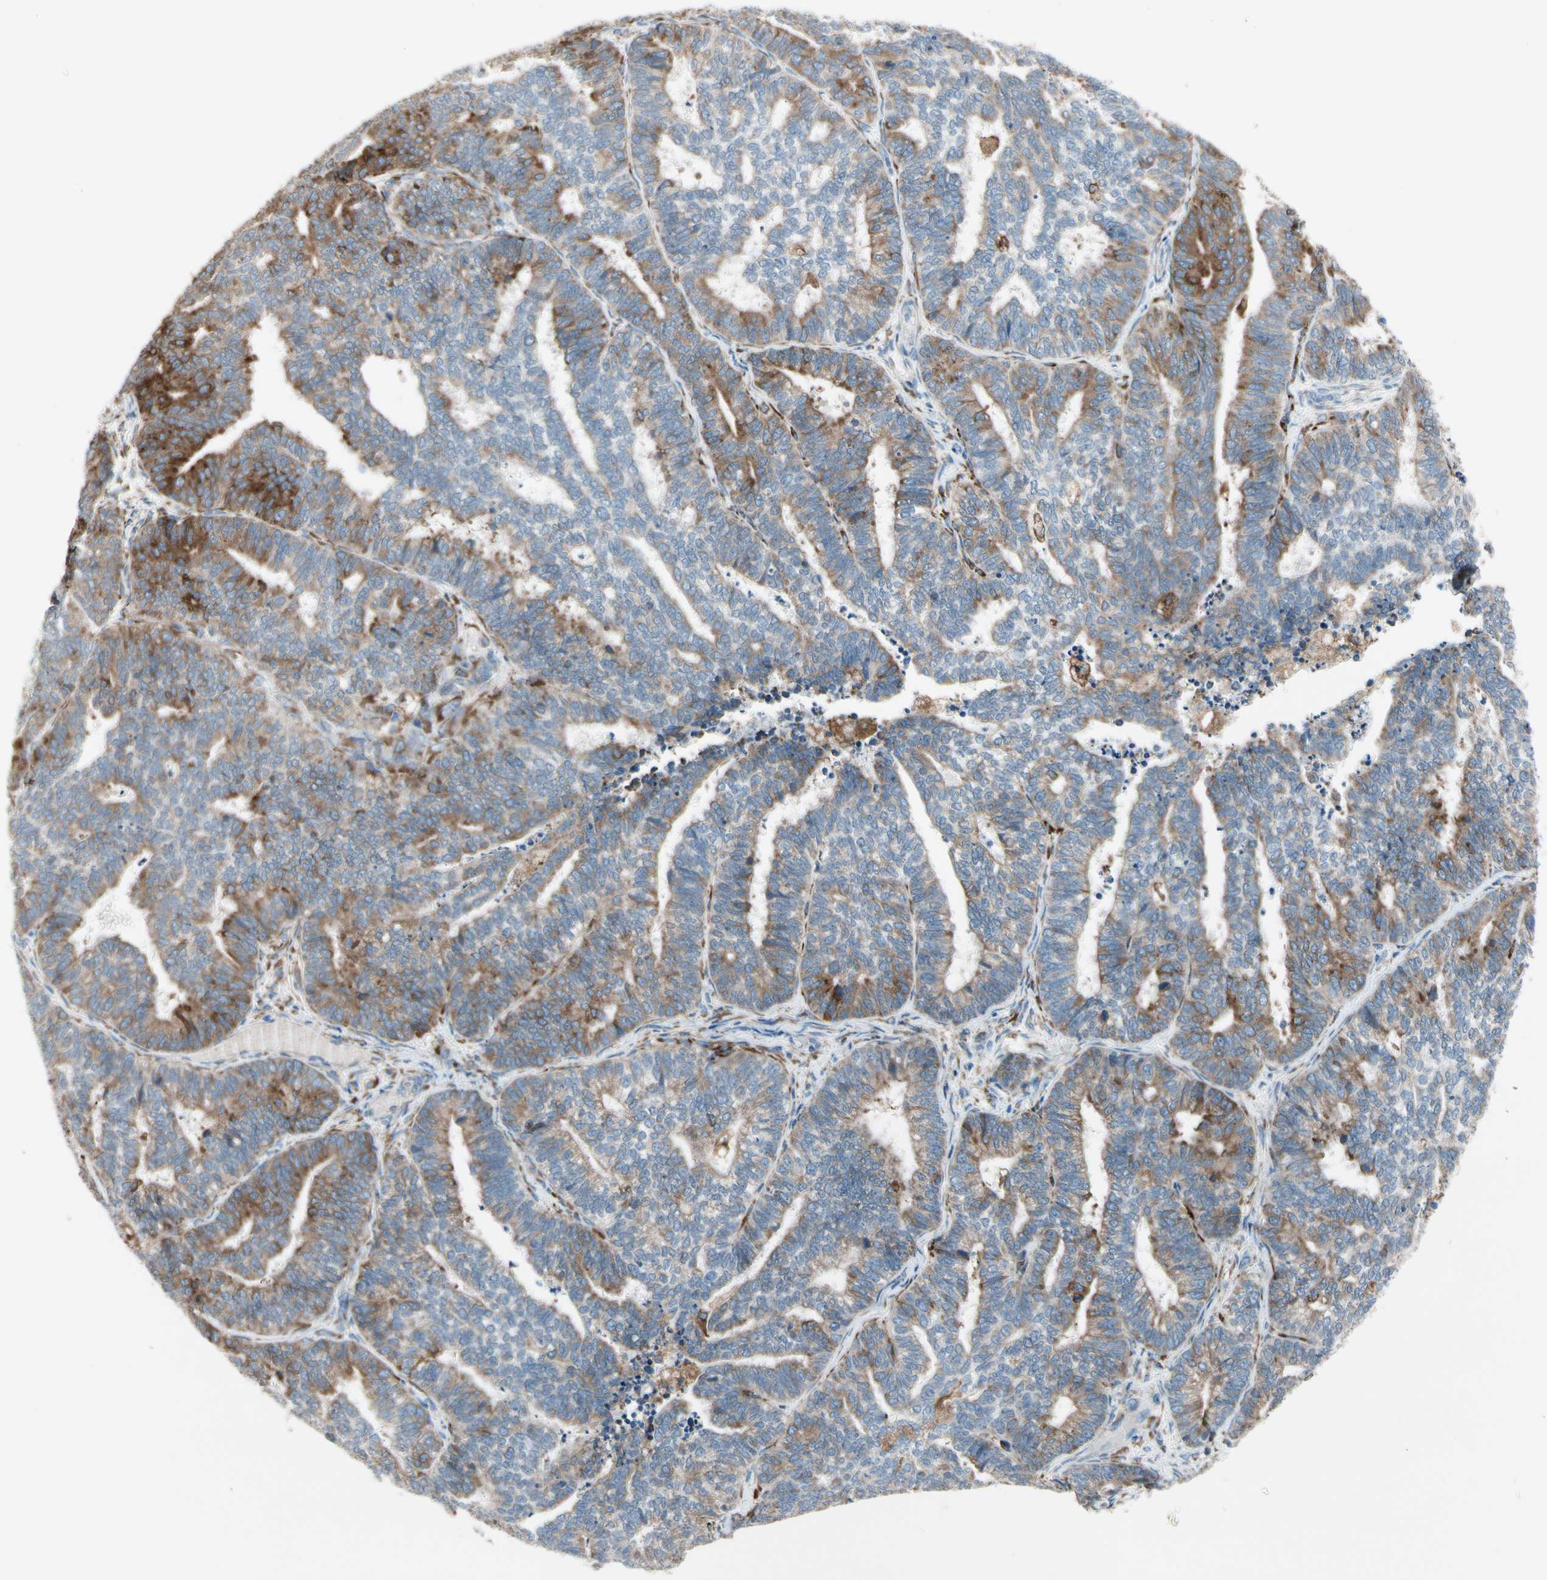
{"staining": {"intensity": "weak", "quantity": "25%-75%", "location": "cytoplasmic/membranous"}, "tissue": "endometrial cancer", "cell_type": "Tumor cells", "image_type": "cancer", "snomed": [{"axis": "morphology", "description": "Adenocarcinoma, NOS"}, {"axis": "topography", "description": "Endometrium"}], "caption": "Brown immunohistochemical staining in human endometrial cancer (adenocarcinoma) demonstrates weak cytoplasmic/membranous expression in about 25%-75% of tumor cells.", "gene": "LRPAP1", "patient": {"sex": "female", "age": 70}}